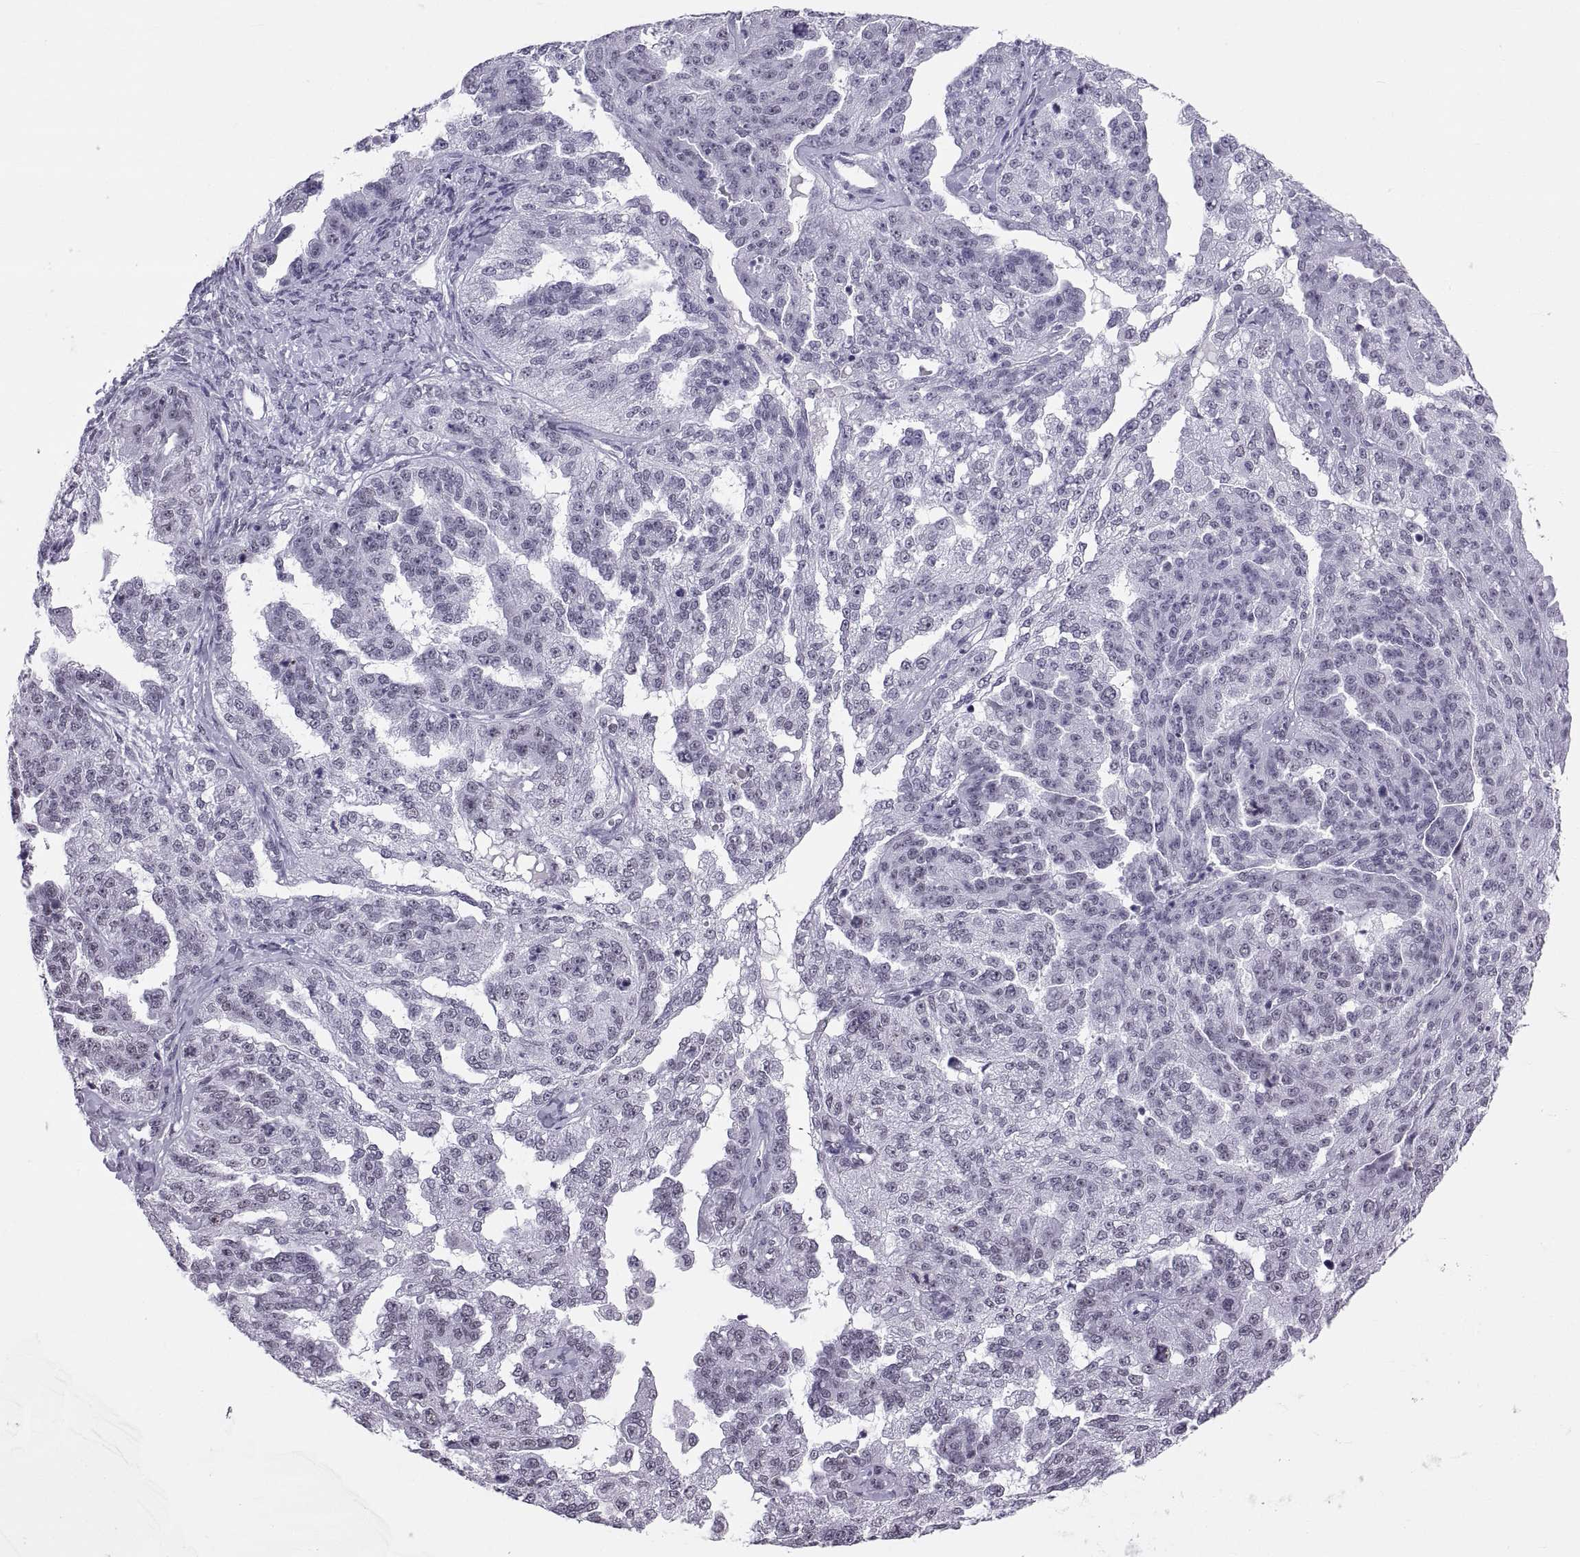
{"staining": {"intensity": "negative", "quantity": "none", "location": "none"}, "tissue": "ovarian cancer", "cell_type": "Tumor cells", "image_type": "cancer", "snomed": [{"axis": "morphology", "description": "Cystadenocarcinoma, serous, NOS"}, {"axis": "topography", "description": "Ovary"}], "caption": "High magnification brightfield microscopy of ovarian serous cystadenocarcinoma stained with DAB (brown) and counterstained with hematoxylin (blue): tumor cells show no significant expression. (Brightfield microscopy of DAB (3,3'-diaminobenzidine) IHC at high magnification).", "gene": "NEUROD6", "patient": {"sex": "female", "age": 58}}